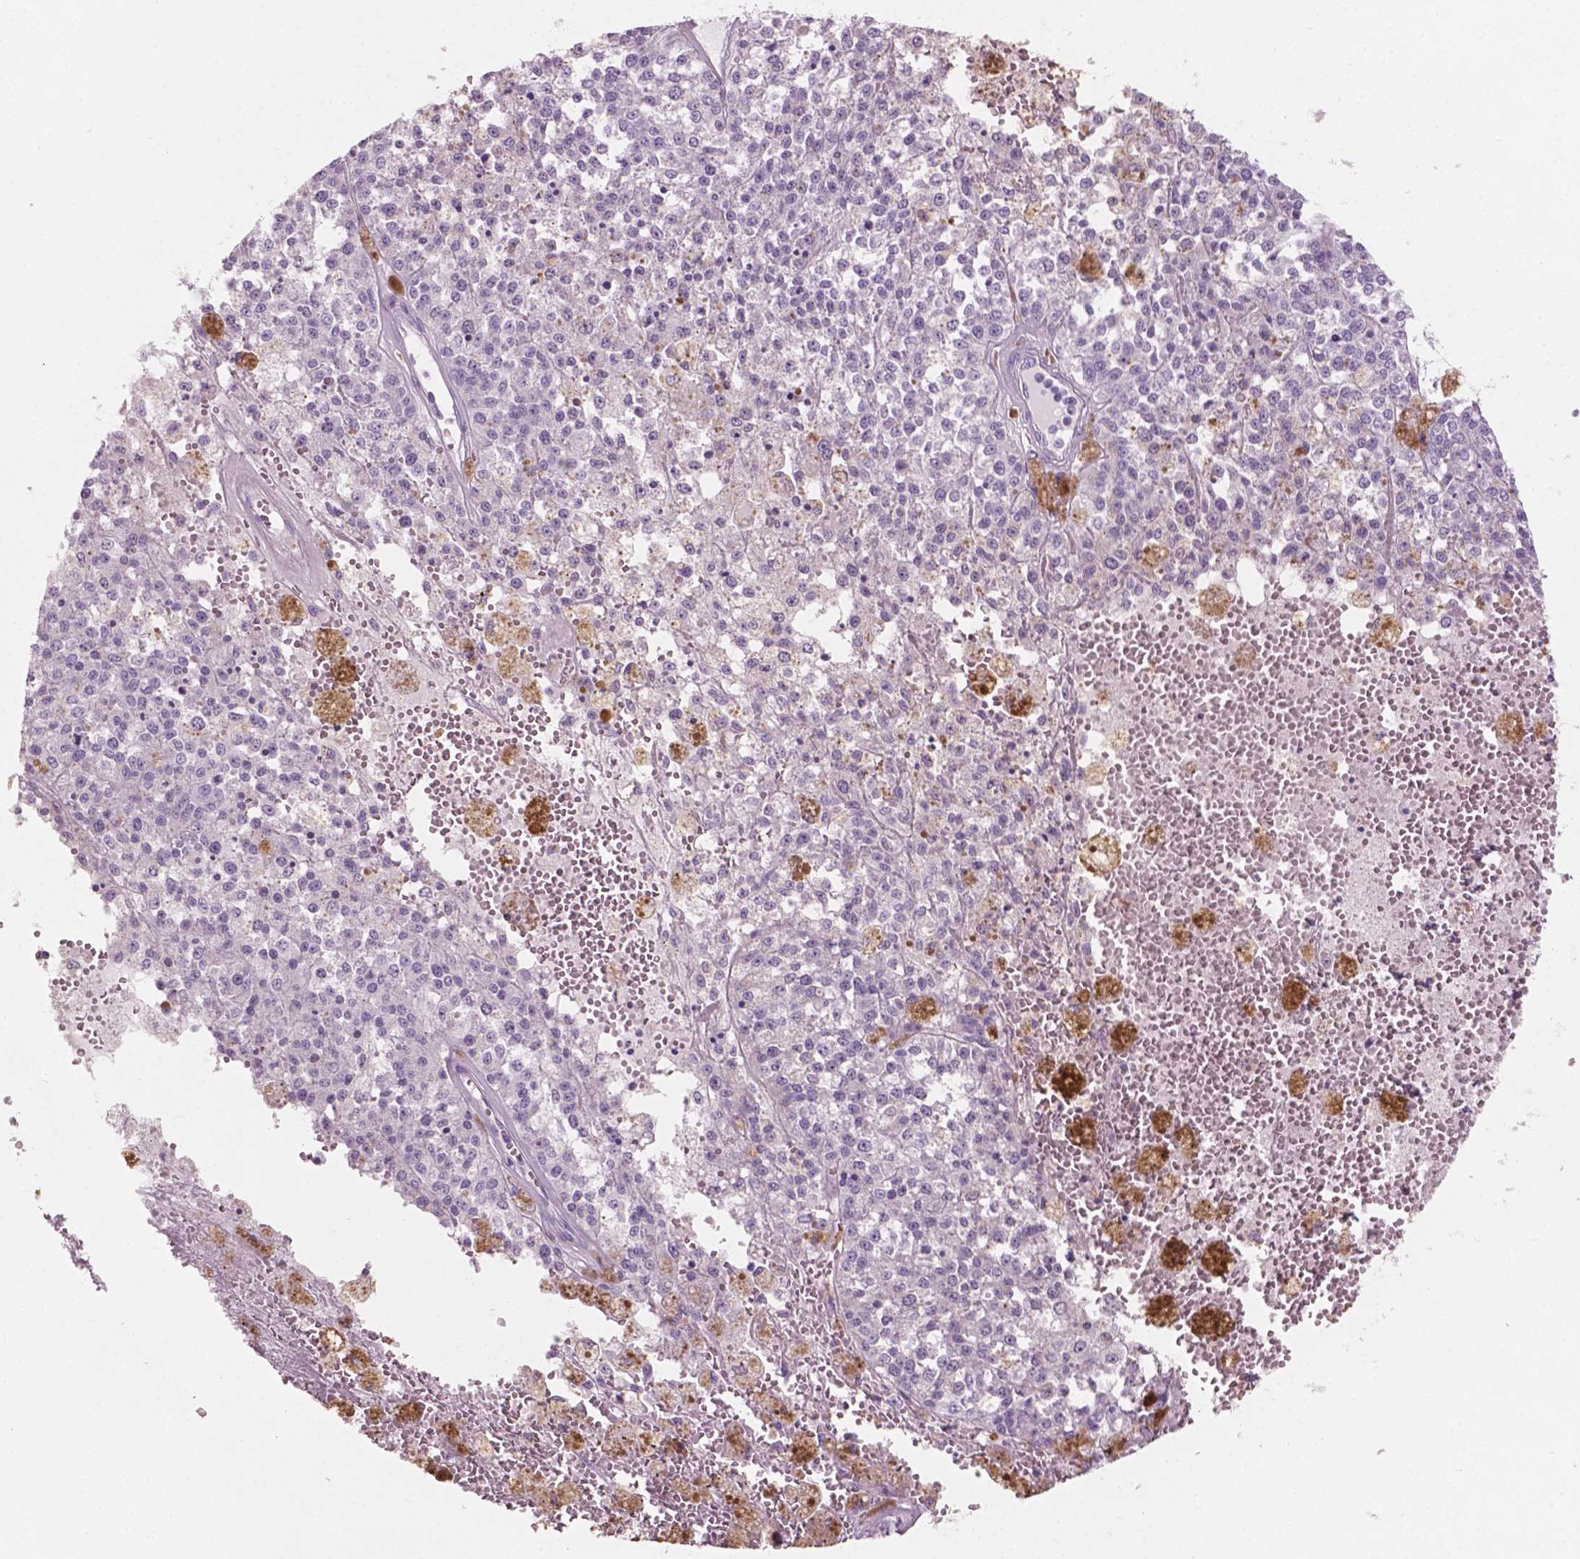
{"staining": {"intensity": "negative", "quantity": "none", "location": "none"}, "tissue": "melanoma", "cell_type": "Tumor cells", "image_type": "cancer", "snomed": [{"axis": "morphology", "description": "Malignant melanoma, Metastatic site"}, {"axis": "topography", "description": "Lymph node"}], "caption": "Human malignant melanoma (metastatic site) stained for a protein using immunohistochemistry (IHC) demonstrates no staining in tumor cells.", "gene": "AWAT1", "patient": {"sex": "female", "age": 64}}